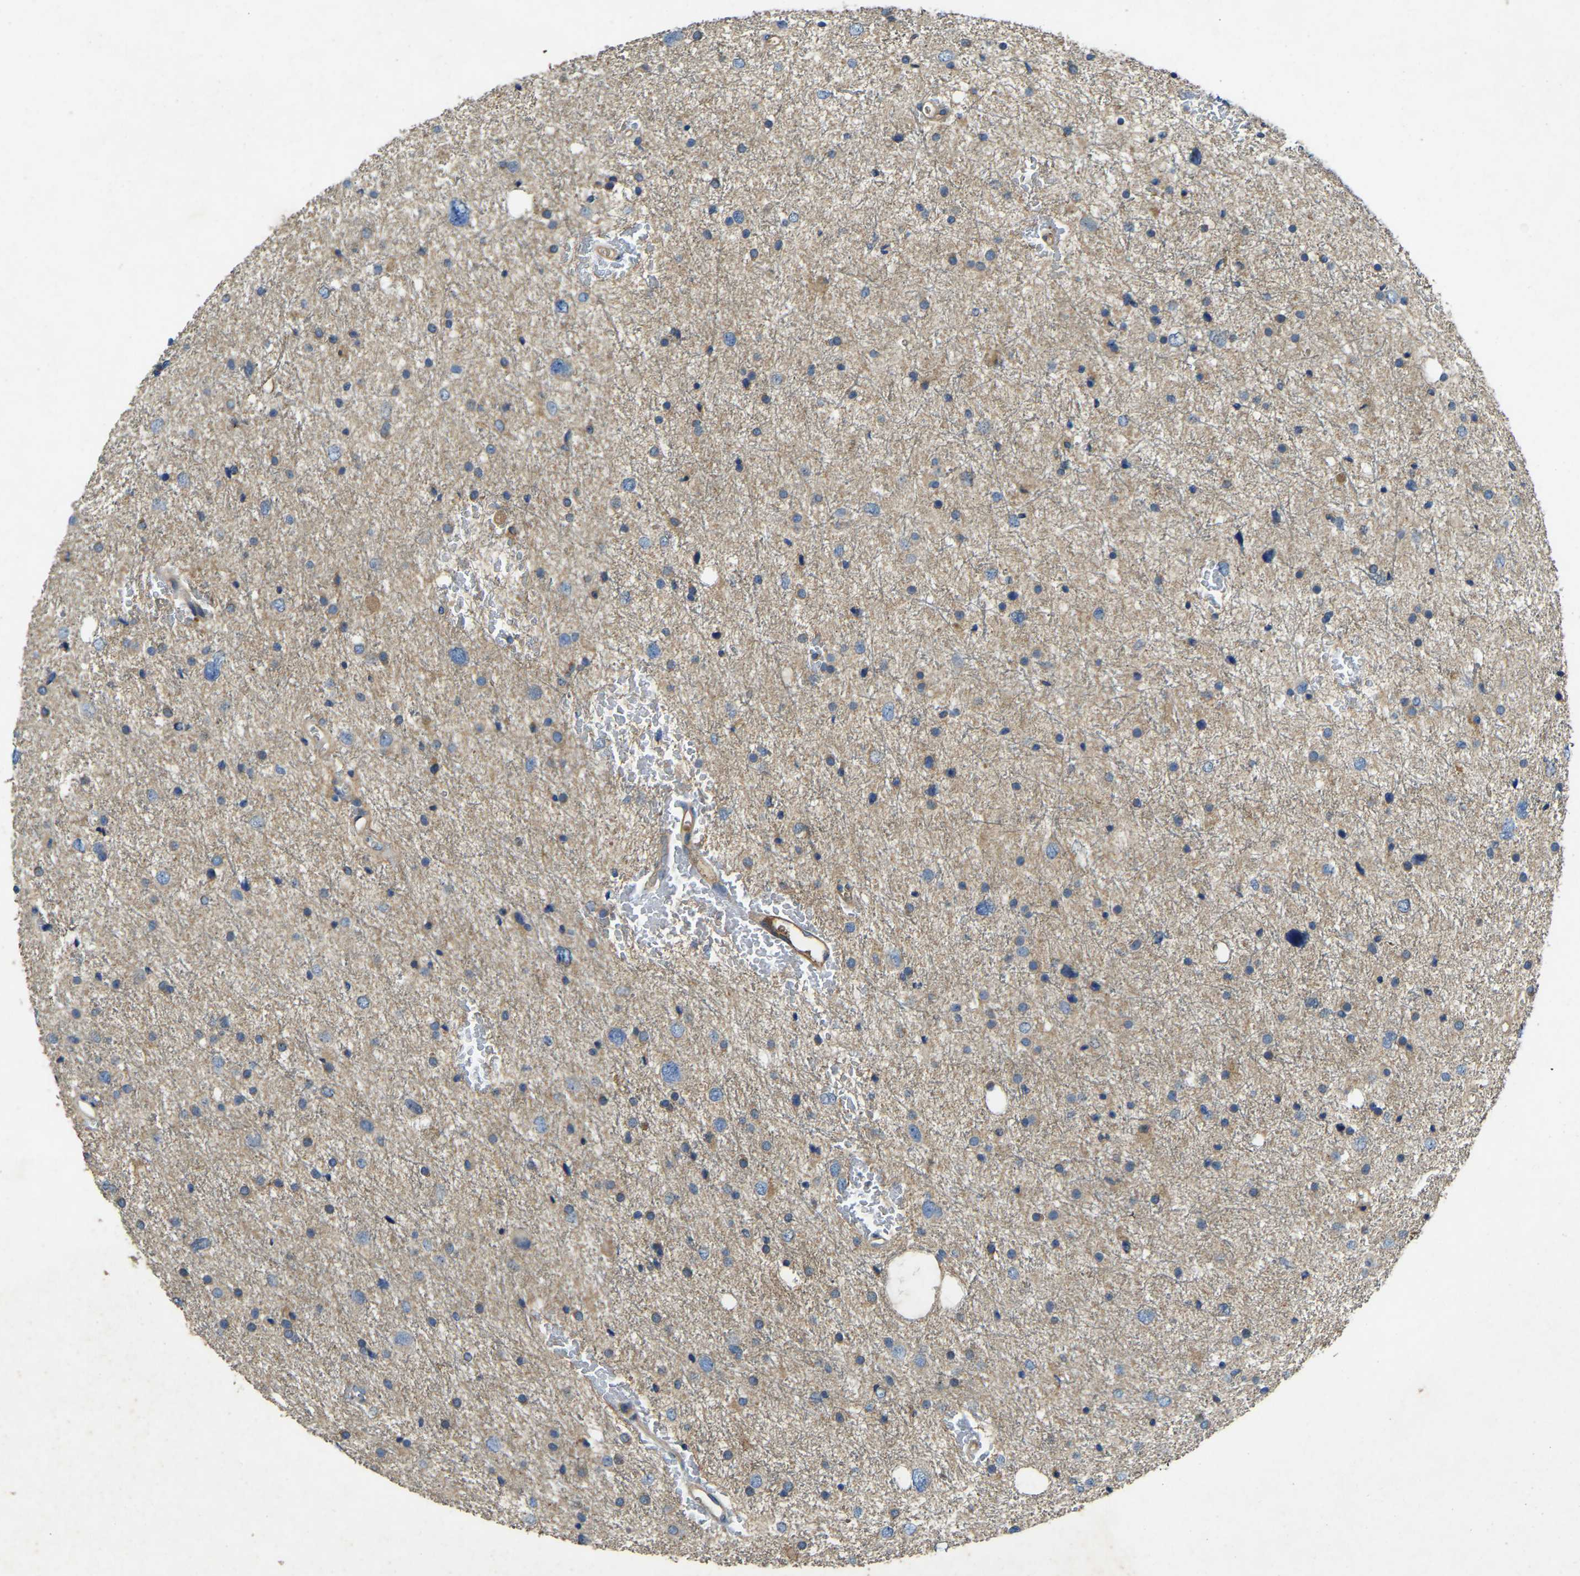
{"staining": {"intensity": "weak", "quantity": "<25%", "location": "cytoplasmic/membranous"}, "tissue": "glioma", "cell_type": "Tumor cells", "image_type": "cancer", "snomed": [{"axis": "morphology", "description": "Glioma, malignant, Low grade"}, {"axis": "topography", "description": "Brain"}], "caption": "There is no significant expression in tumor cells of malignant glioma (low-grade).", "gene": "ATP8B1", "patient": {"sex": "female", "age": 37}}